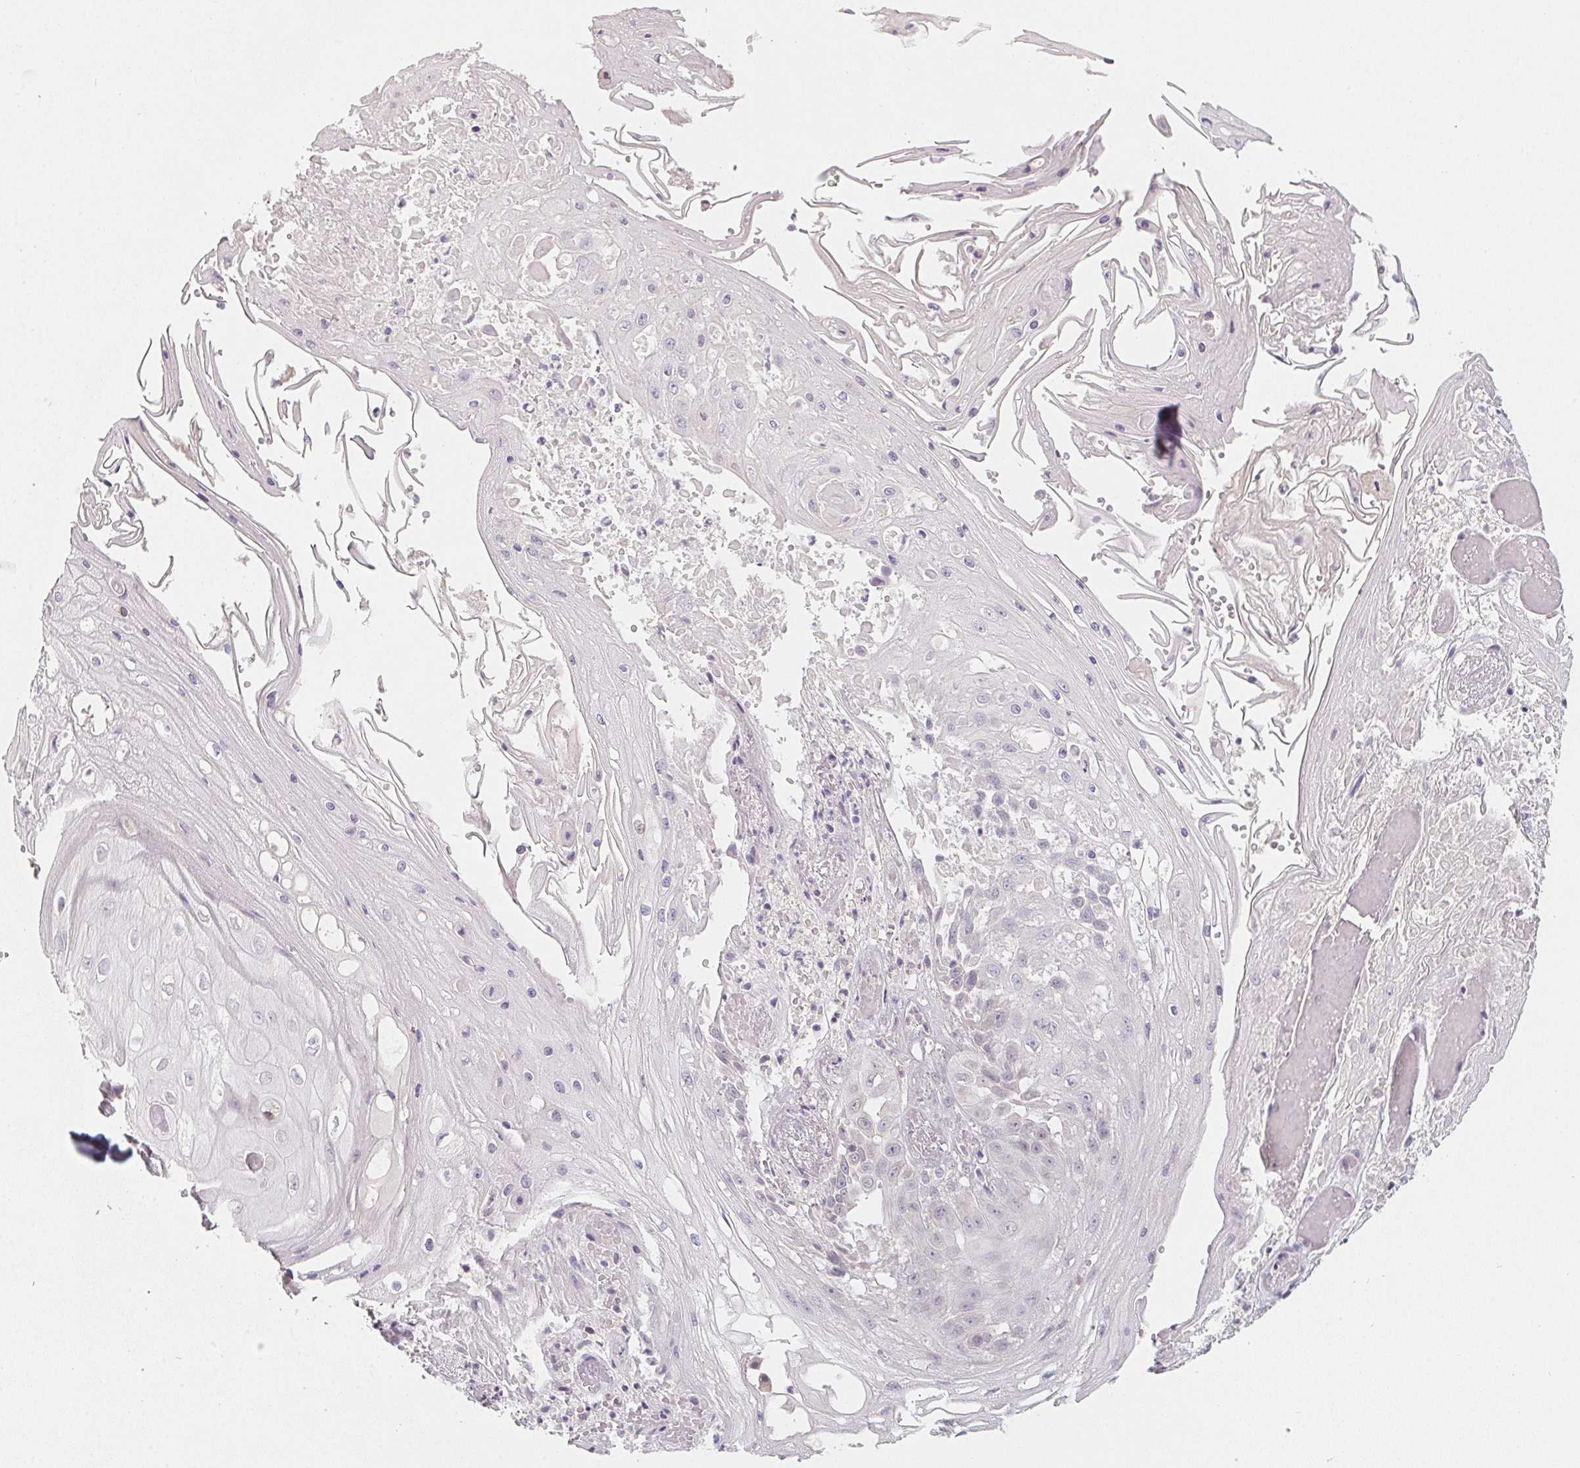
{"staining": {"intensity": "negative", "quantity": "none", "location": "none"}, "tissue": "skin cancer", "cell_type": "Tumor cells", "image_type": "cancer", "snomed": [{"axis": "morphology", "description": "Squamous cell carcinoma, NOS"}, {"axis": "topography", "description": "Skin"}], "caption": "A micrograph of squamous cell carcinoma (skin) stained for a protein reveals no brown staining in tumor cells. The staining was performed using DAB to visualize the protein expression in brown, while the nuclei were stained in blue with hematoxylin (Magnification: 20x).", "gene": "SOAT1", "patient": {"sex": "male", "age": 70}}